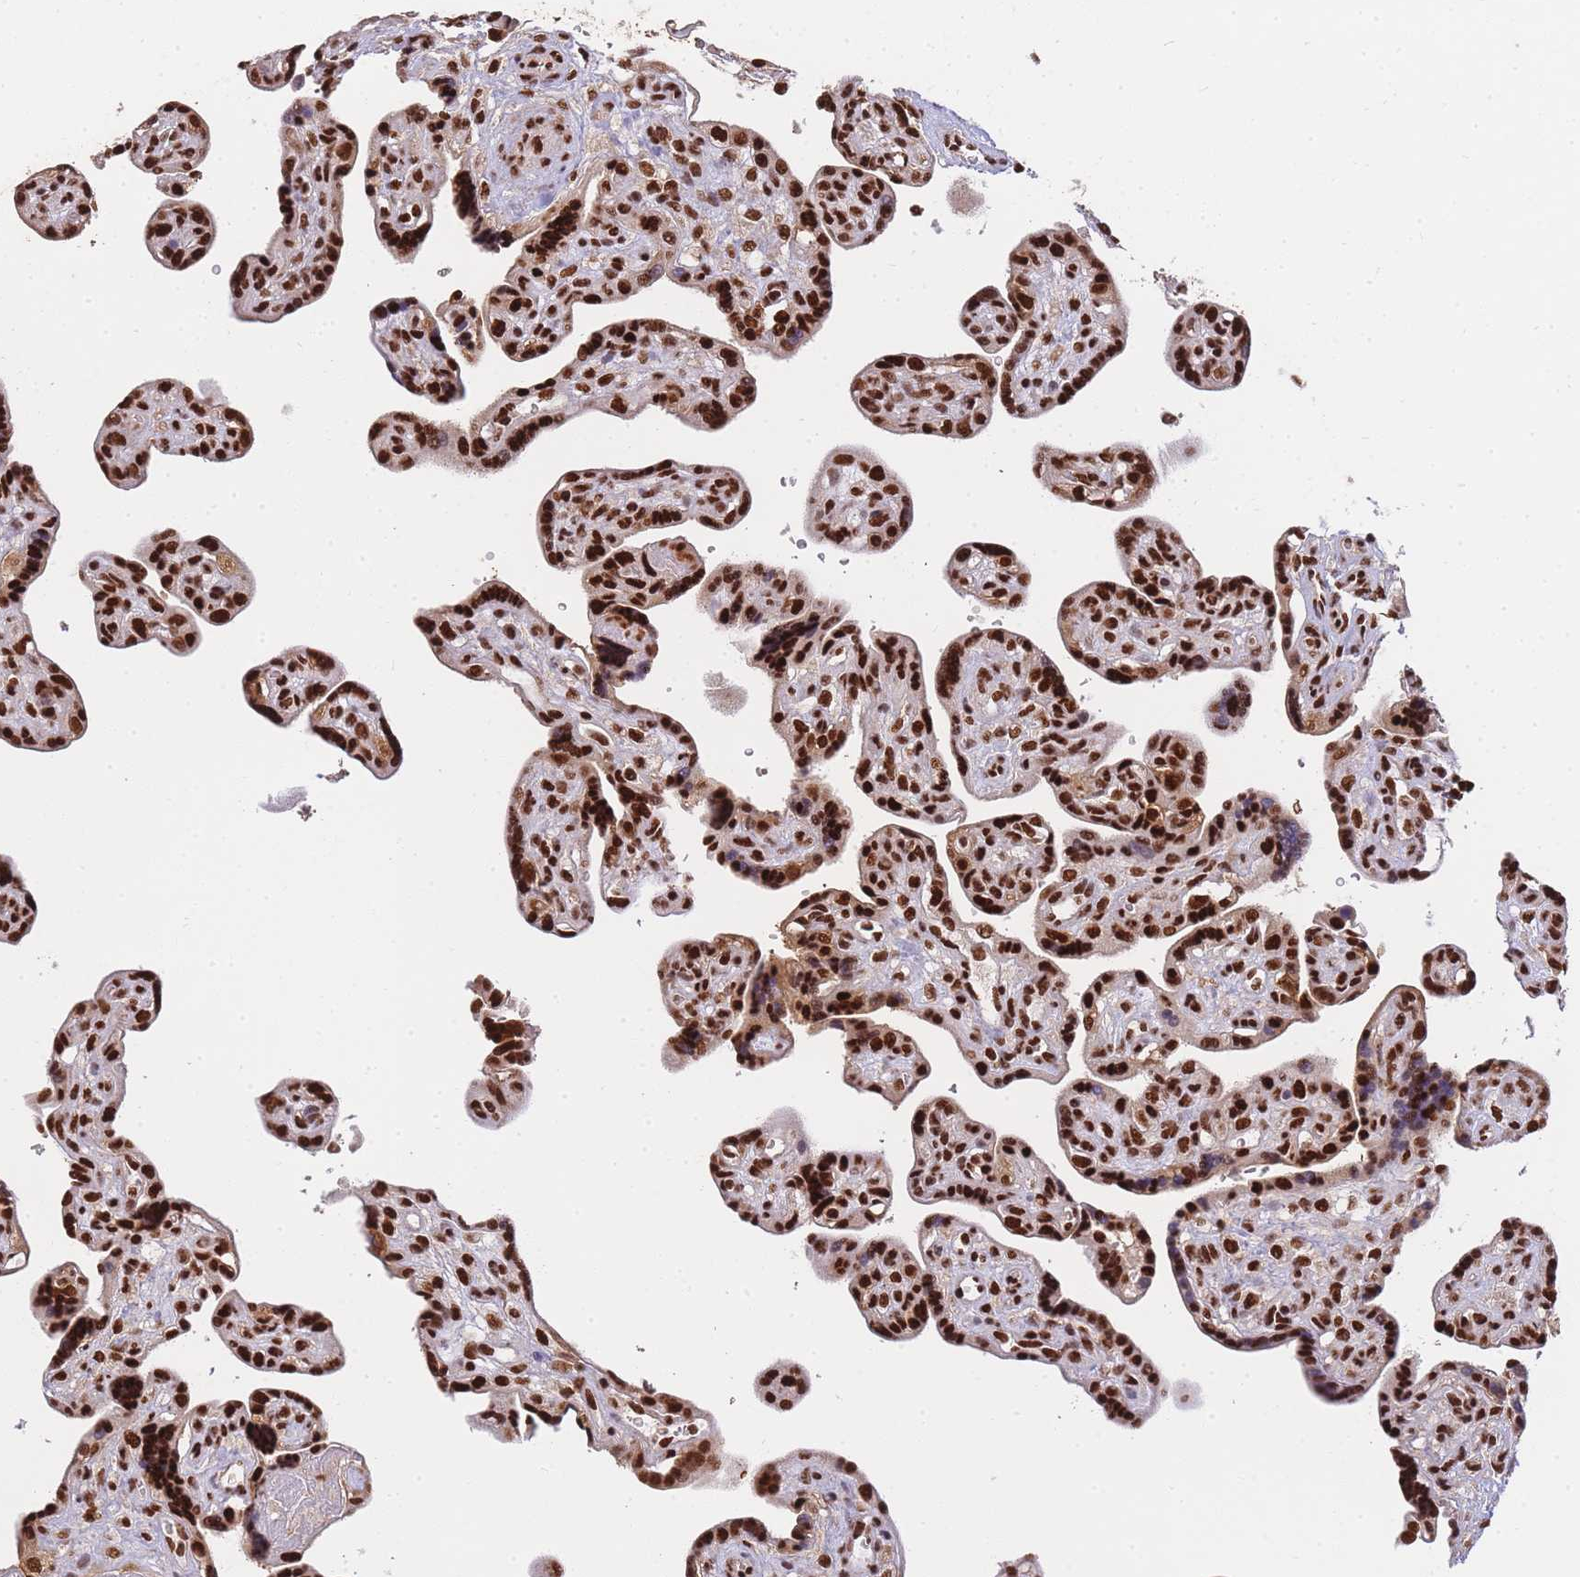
{"staining": {"intensity": "strong", "quantity": ">75%", "location": "nuclear"}, "tissue": "placenta", "cell_type": "Trophoblastic cells", "image_type": "normal", "snomed": [{"axis": "morphology", "description": "Normal tissue, NOS"}, {"axis": "topography", "description": "Placenta"}], "caption": "Protein expression analysis of benign human placenta reveals strong nuclear positivity in about >75% of trophoblastic cells. (DAB (3,3'-diaminobenzidine) IHC, brown staining for protein, blue staining for nuclei).", "gene": "PRKDC", "patient": {"sex": "female", "age": 39}}